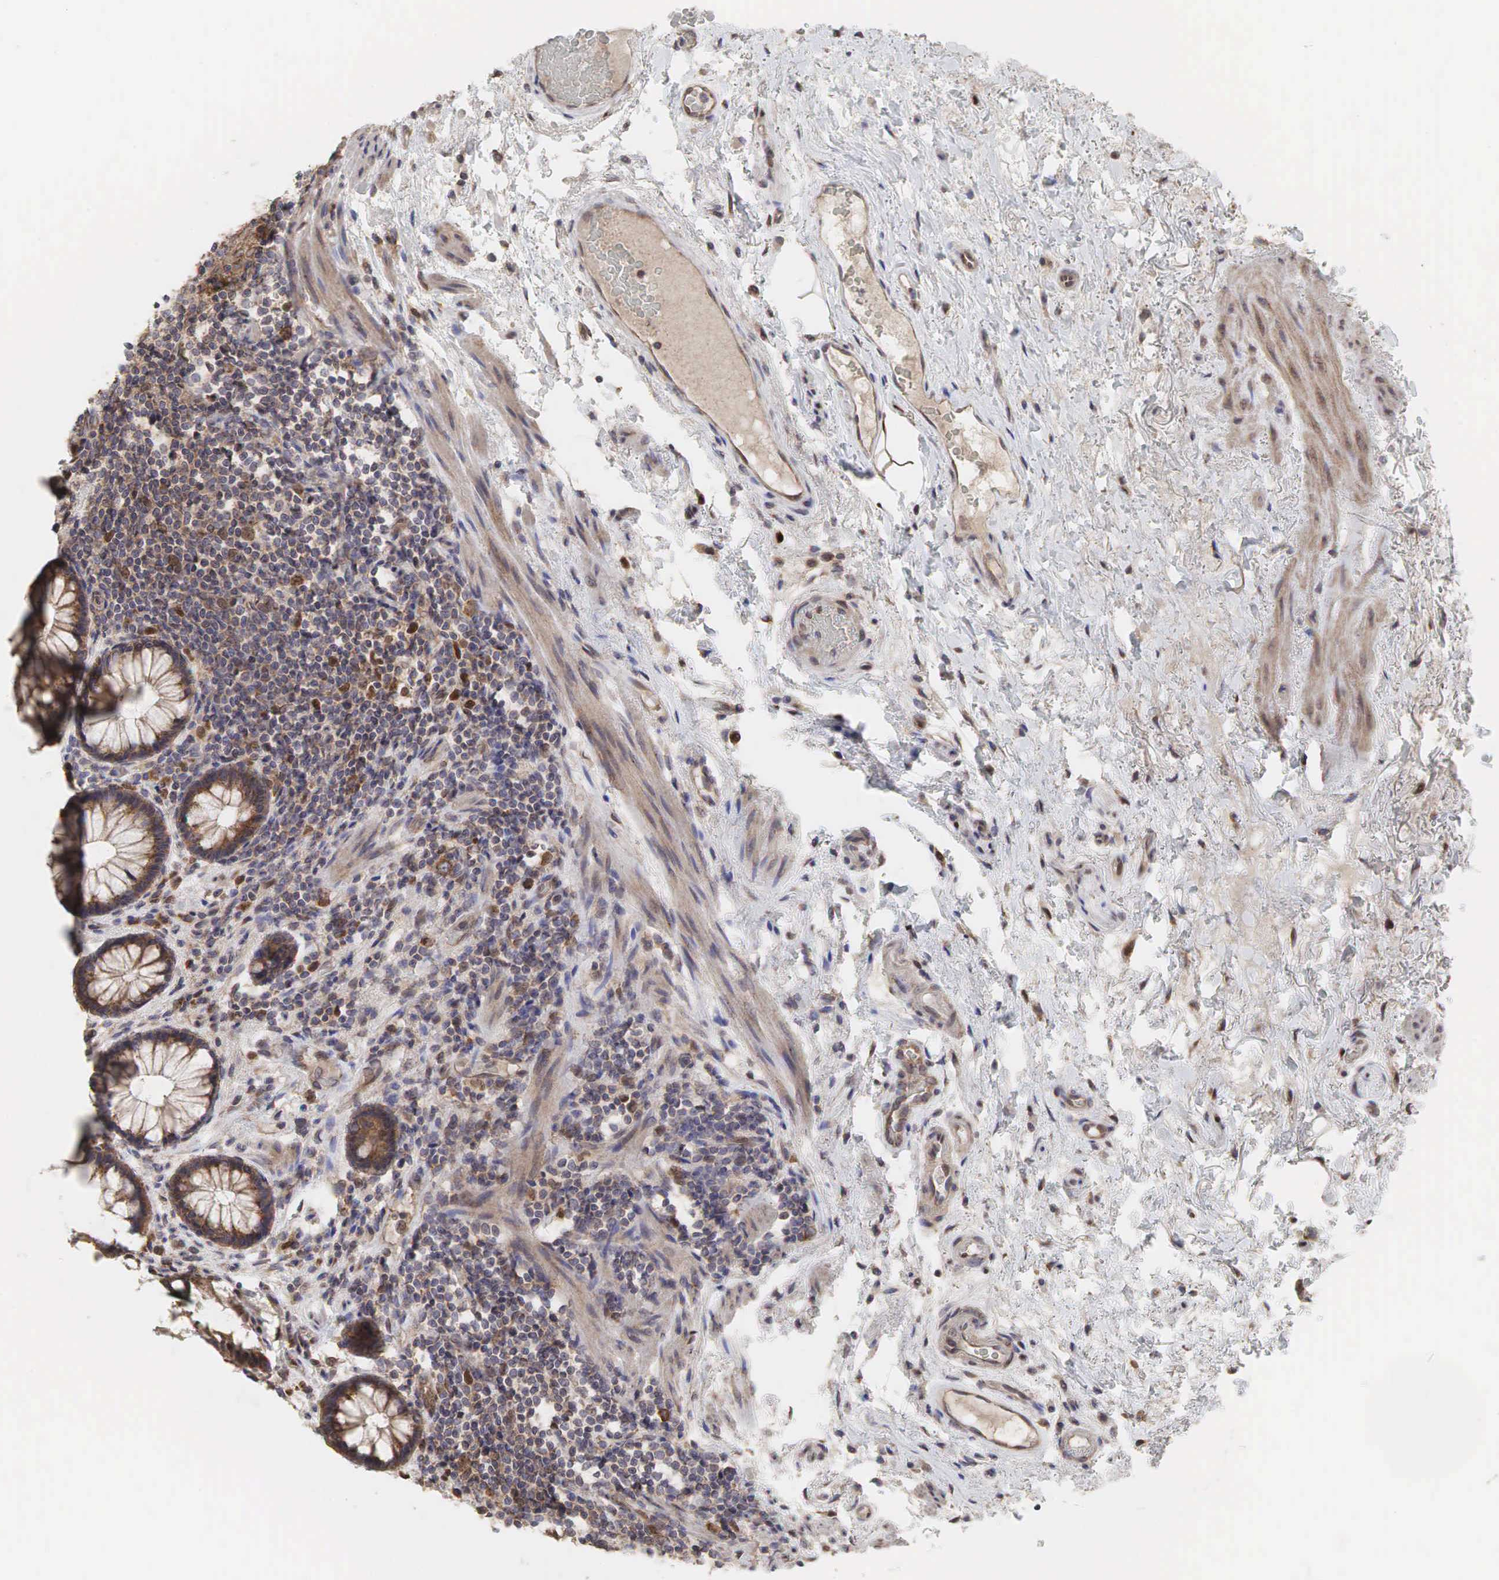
{"staining": {"intensity": "strong", "quantity": ">75%", "location": "cytoplasmic/membranous"}, "tissue": "rectum", "cell_type": "Glandular cells", "image_type": "normal", "snomed": [{"axis": "morphology", "description": "Normal tissue, NOS"}, {"axis": "topography", "description": "Rectum"}], "caption": "Rectum was stained to show a protein in brown. There is high levels of strong cytoplasmic/membranous expression in about >75% of glandular cells. The staining was performed using DAB, with brown indicating positive protein expression. Nuclei are stained blue with hematoxylin.", "gene": "PABPC5", "patient": {"sex": "male", "age": 77}}